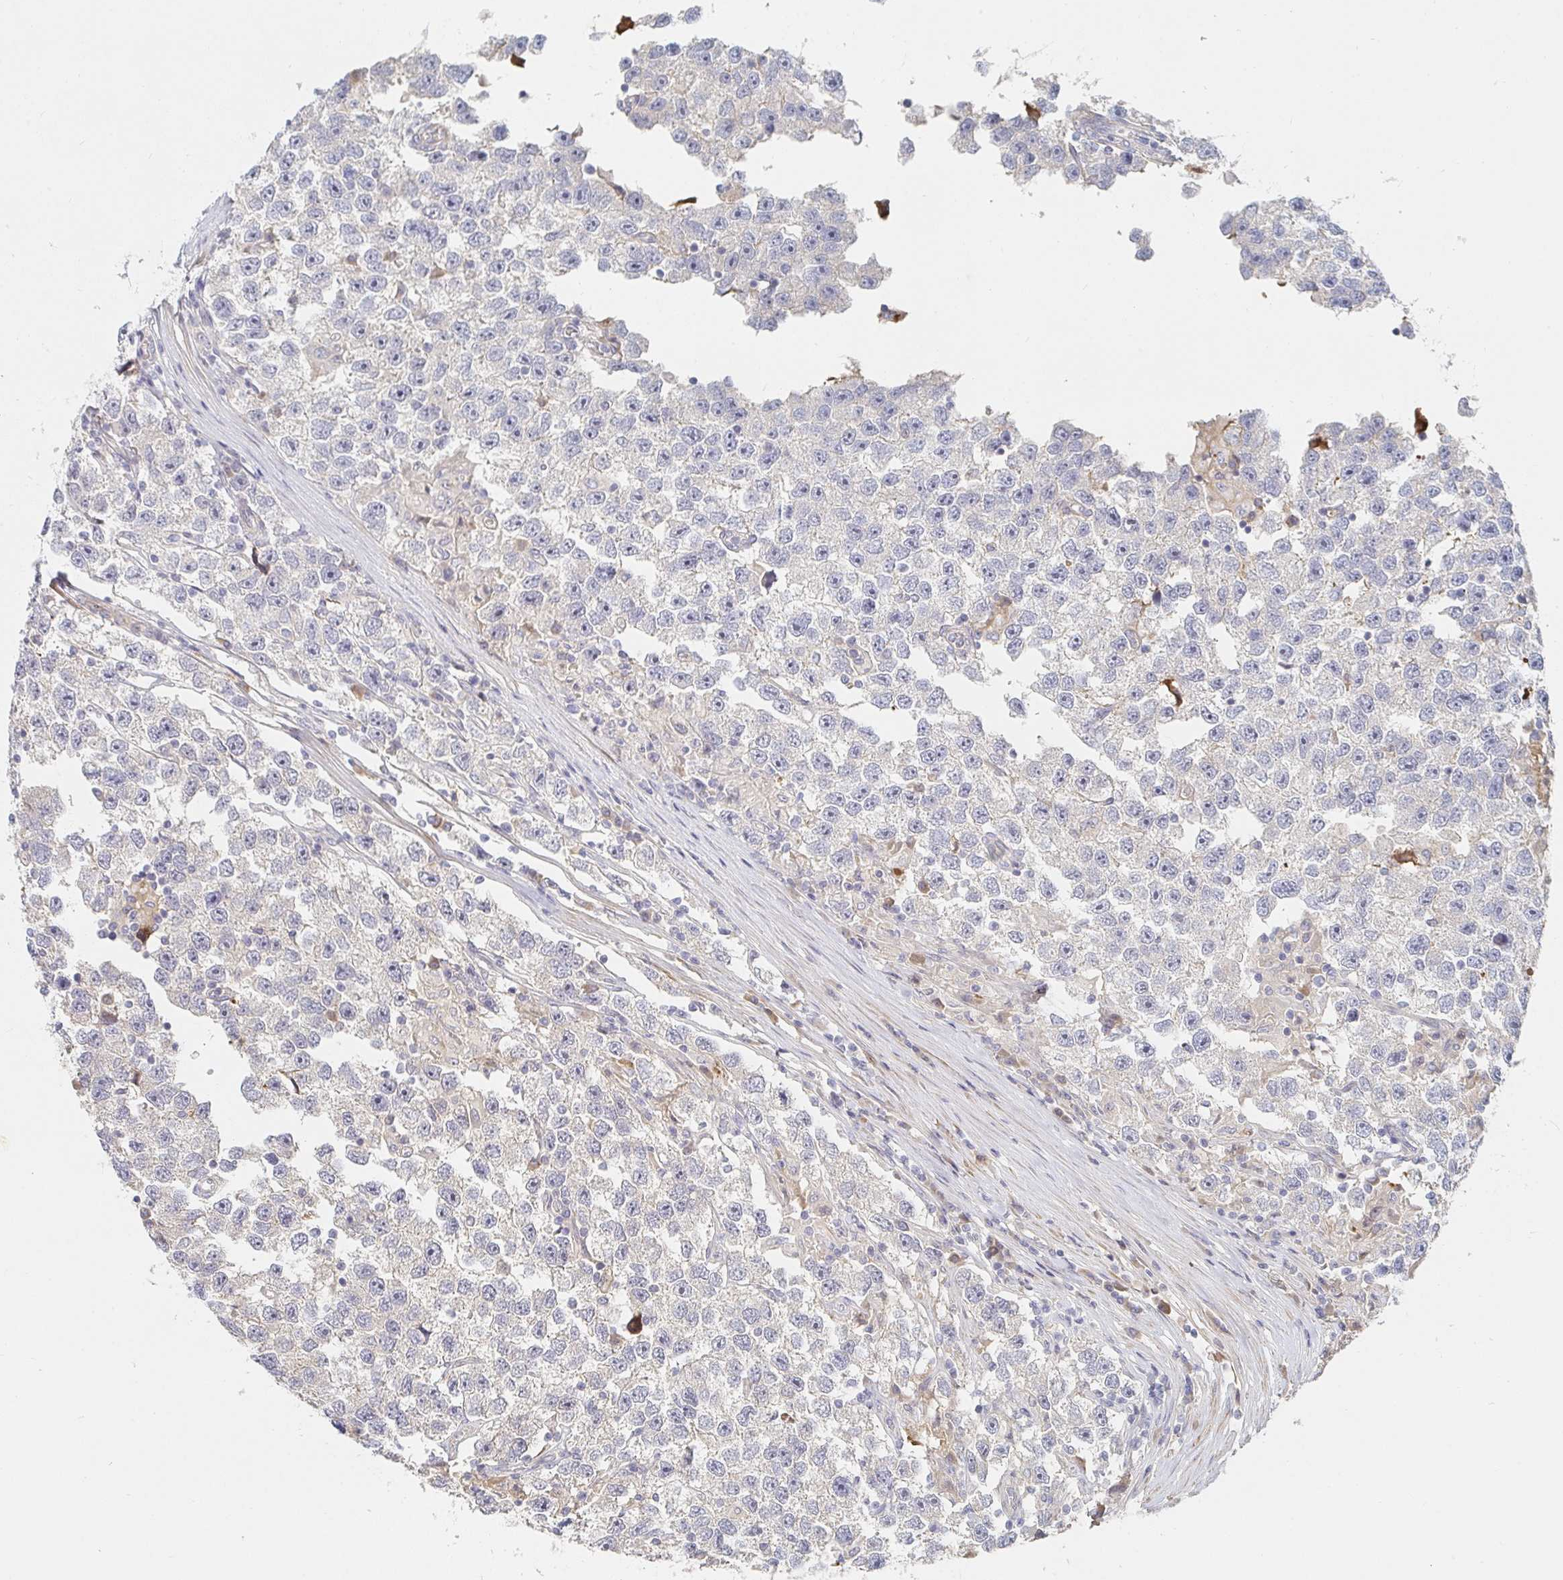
{"staining": {"intensity": "negative", "quantity": "none", "location": "none"}, "tissue": "testis cancer", "cell_type": "Tumor cells", "image_type": "cancer", "snomed": [{"axis": "morphology", "description": "Seminoma, NOS"}, {"axis": "topography", "description": "Testis"}], "caption": "Tumor cells are negative for protein expression in human testis cancer. (DAB (3,3'-diaminobenzidine) immunohistochemistry, high magnification).", "gene": "NME9", "patient": {"sex": "male", "age": 26}}